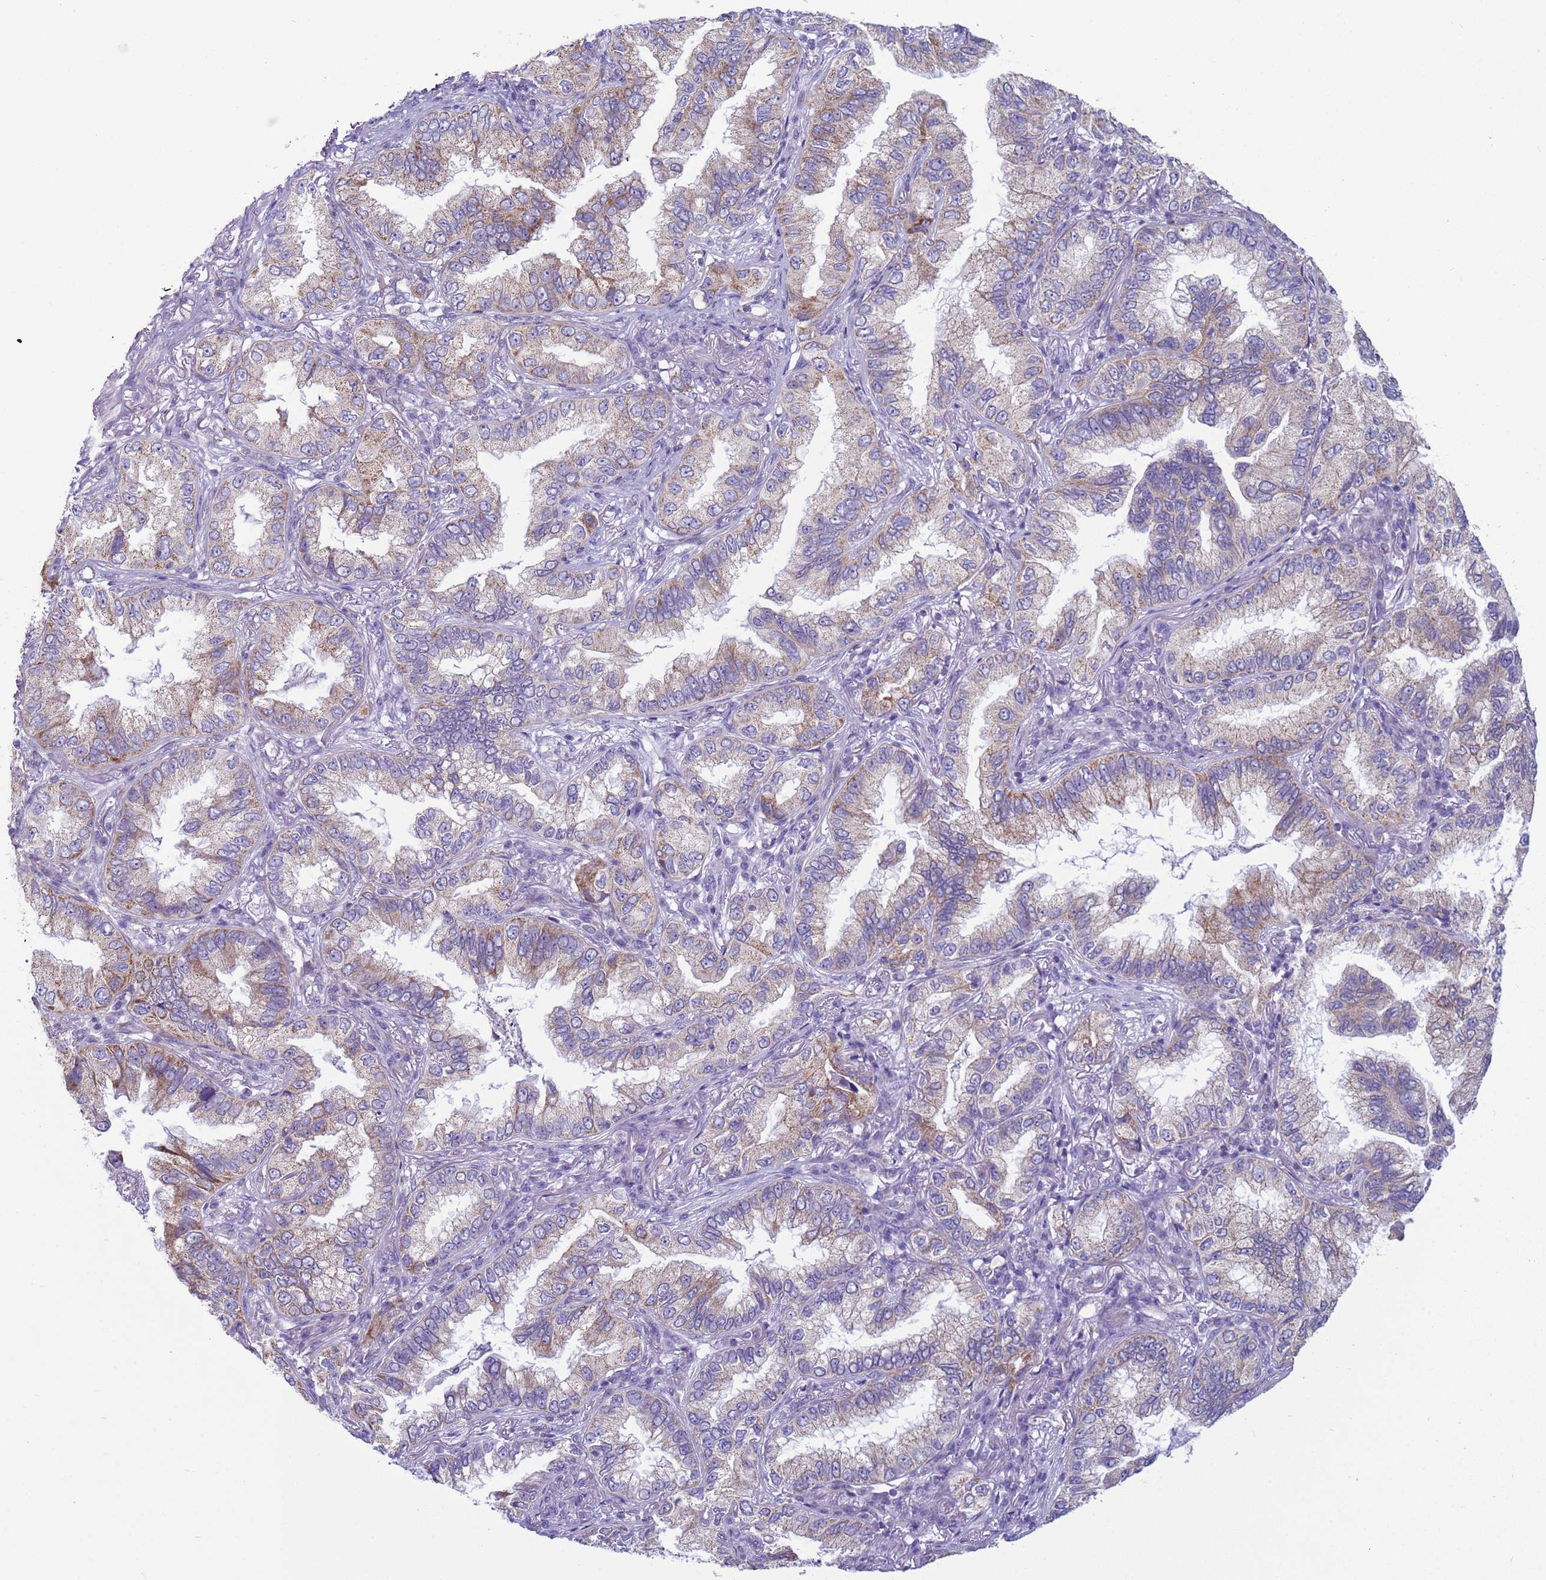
{"staining": {"intensity": "moderate", "quantity": "25%-75%", "location": "cytoplasmic/membranous"}, "tissue": "lung cancer", "cell_type": "Tumor cells", "image_type": "cancer", "snomed": [{"axis": "morphology", "description": "Adenocarcinoma, NOS"}, {"axis": "topography", "description": "Lung"}], "caption": "This histopathology image exhibits immunohistochemistry (IHC) staining of human lung cancer, with medium moderate cytoplasmic/membranous positivity in approximately 25%-75% of tumor cells.", "gene": "NCALD", "patient": {"sex": "female", "age": 69}}